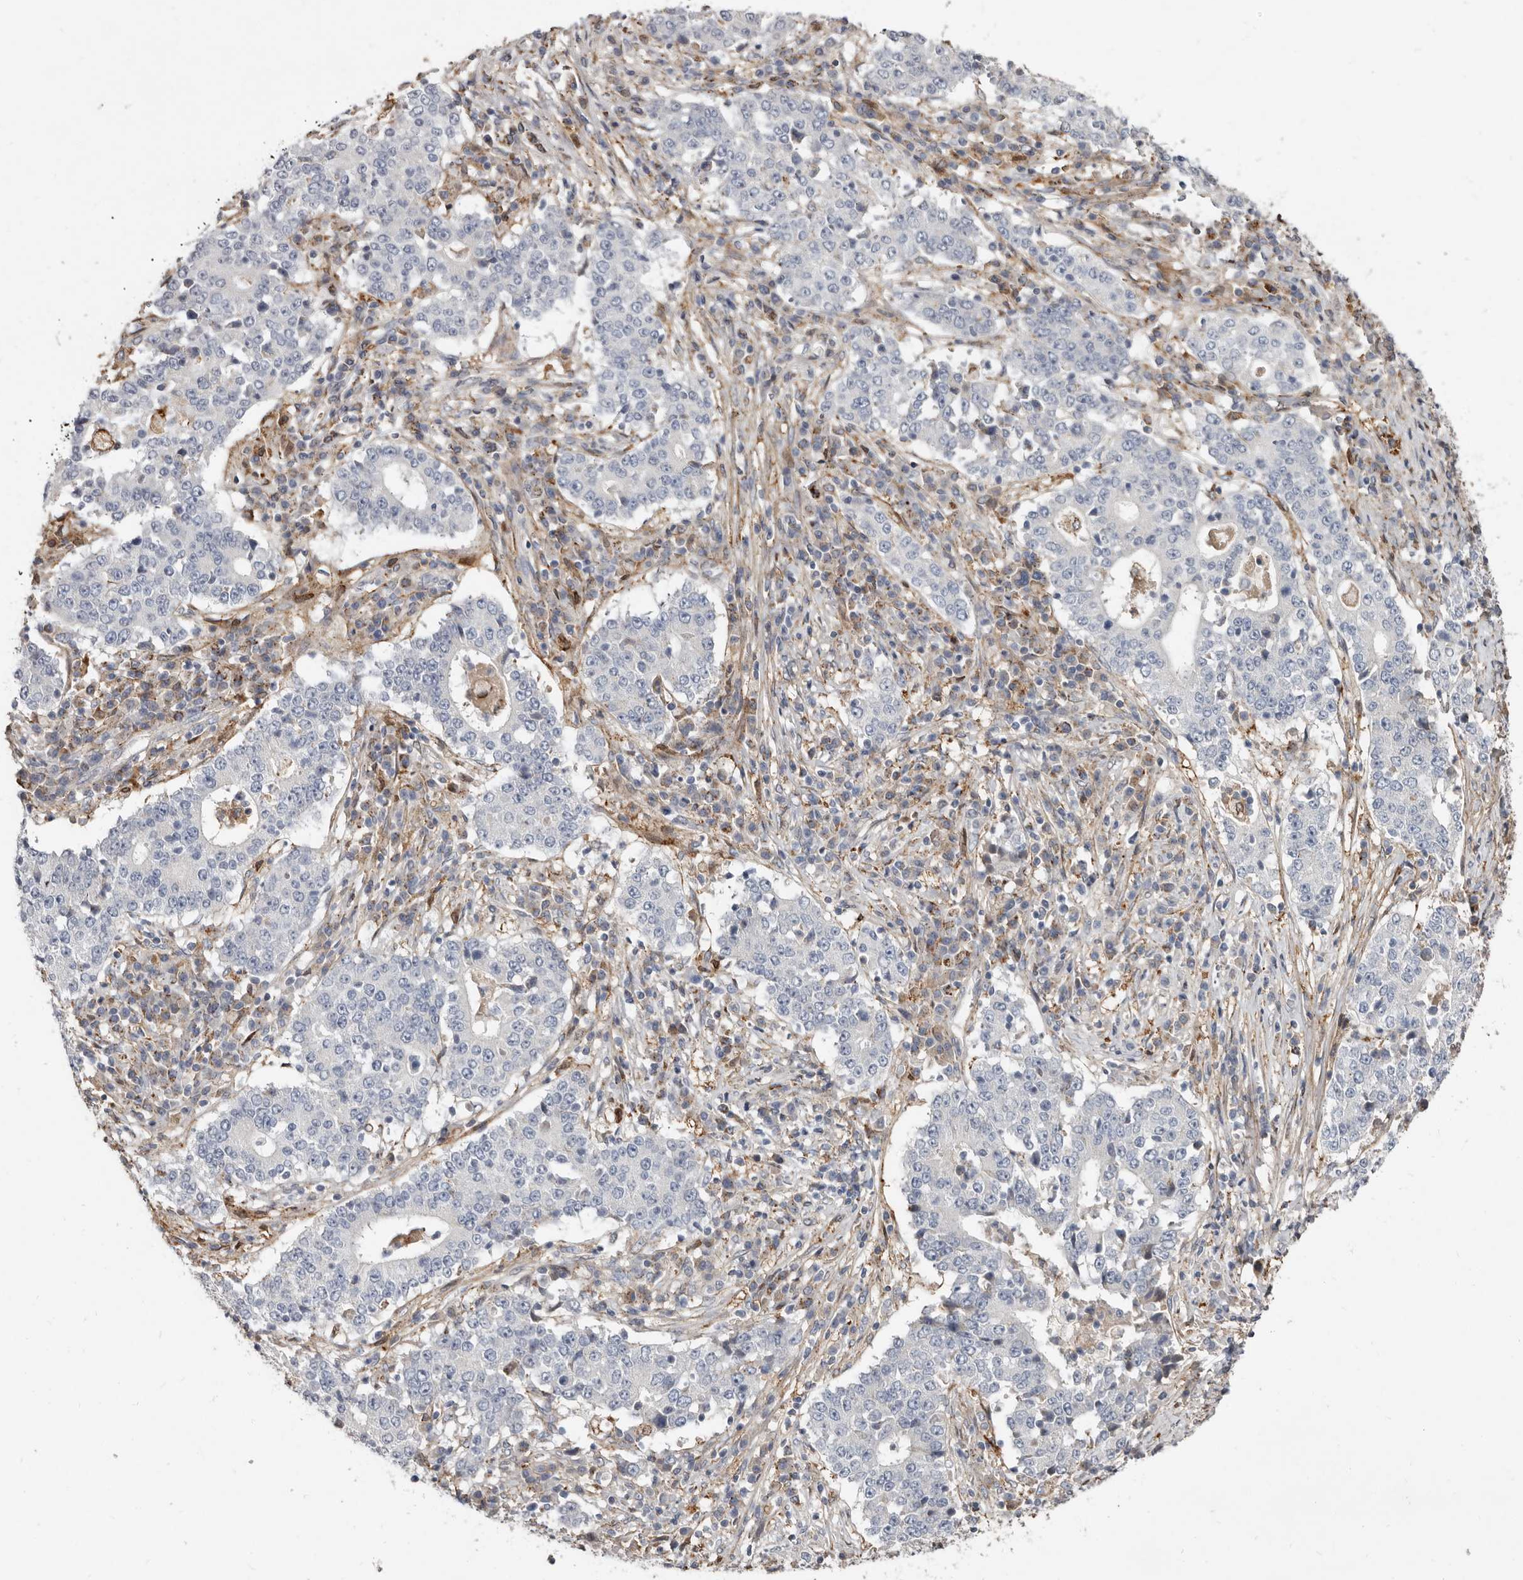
{"staining": {"intensity": "negative", "quantity": "none", "location": "none"}, "tissue": "stomach cancer", "cell_type": "Tumor cells", "image_type": "cancer", "snomed": [{"axis": "morphology", "description": "Adenocarcinoma, NOS"}, {"axis": "topography", "description": "Stomach"}], "caption": "Stomach adenocarcinoma was stained to show a protein in brown. There is no significant positivity in tumor cells.", "gene": "KIF26B", "patient": {"sex": "male", "age": 59}}